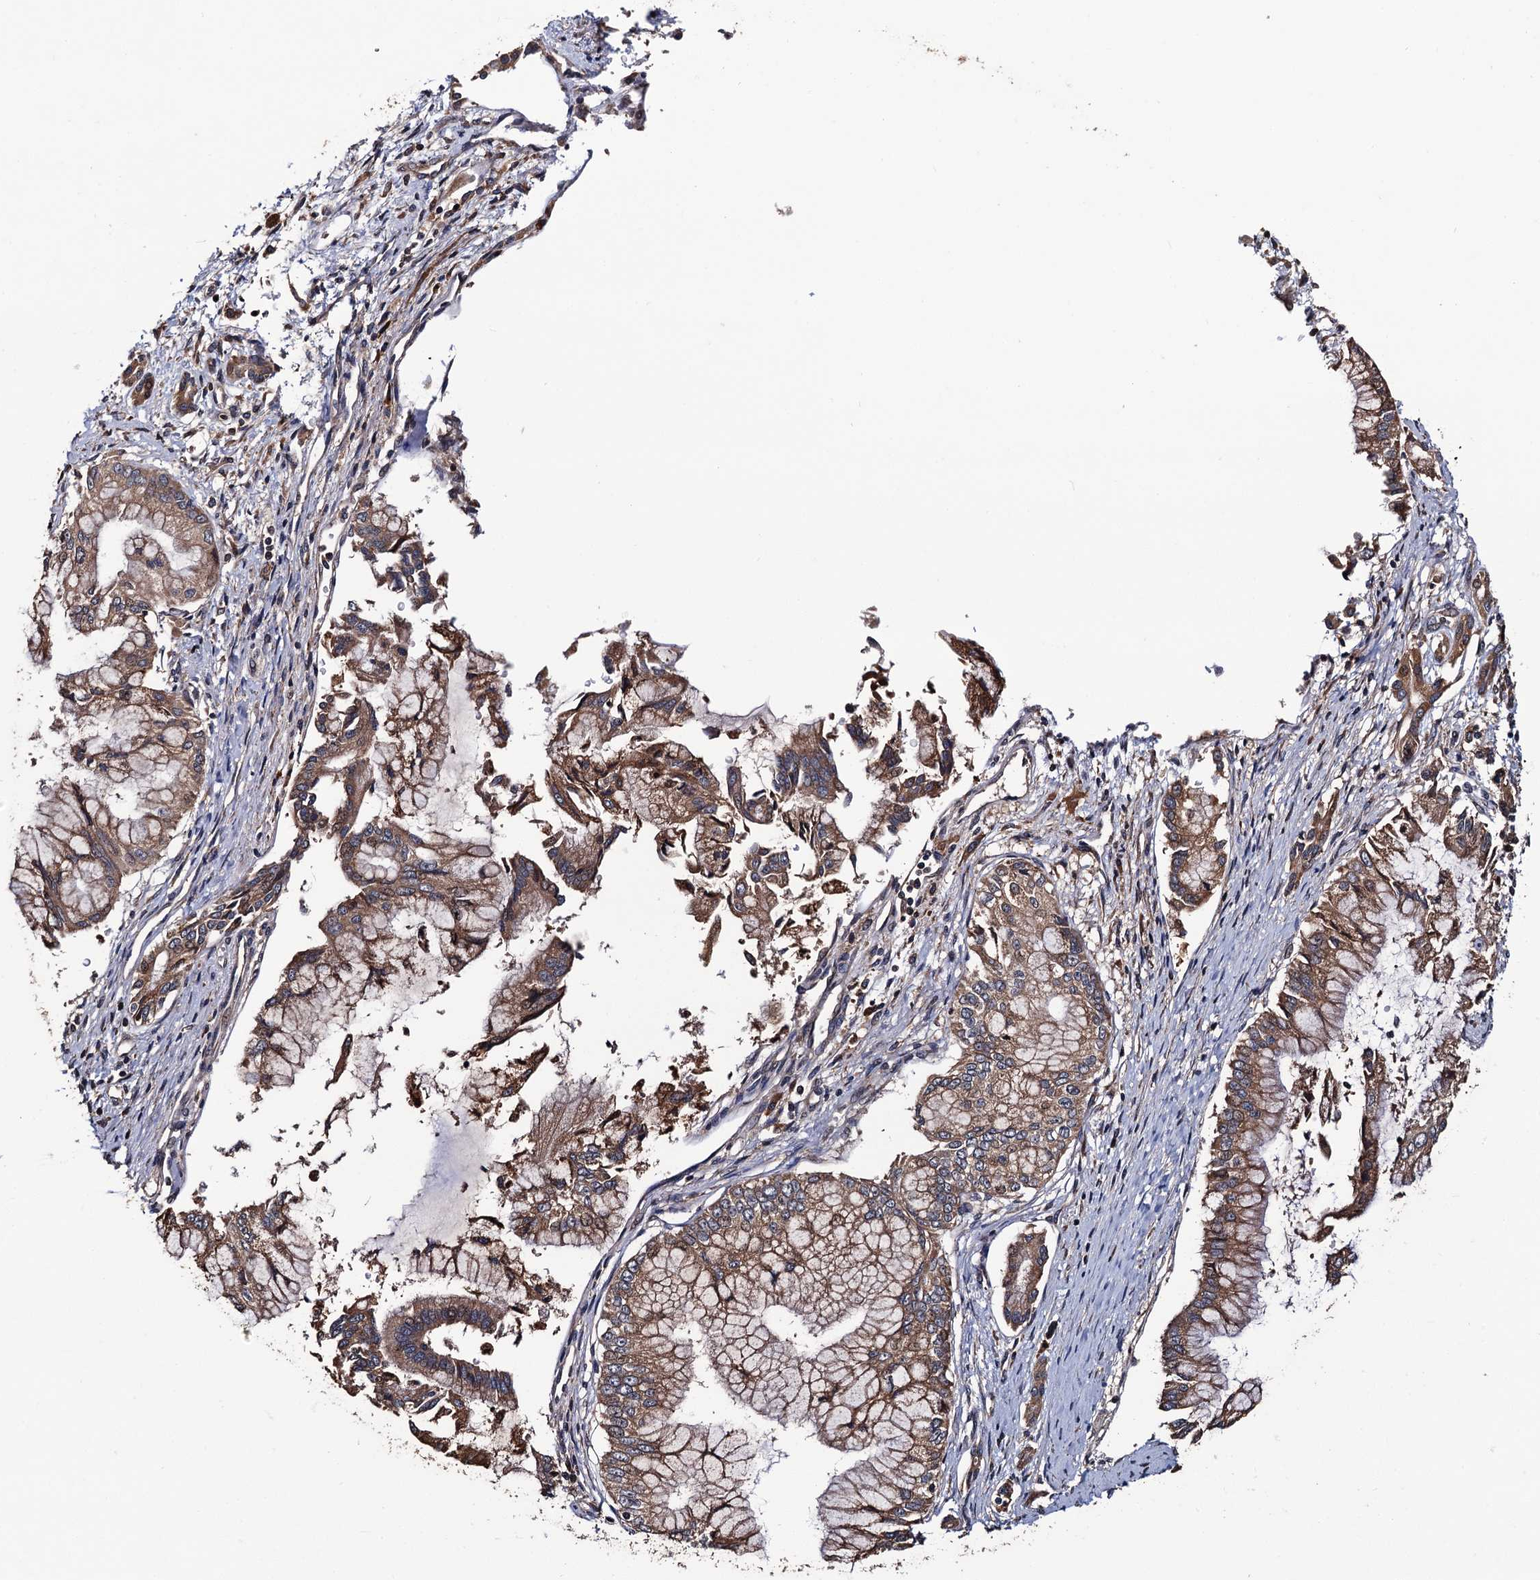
{"staining": {"intensity": "moderate", "quantity": ">75%", "location": "cytoplasmic/membranous"}, "tissue": "pancreatic cancer", "cell_type": "Tumor cells", "image_type": "cancer", "snomed": [{"axis": "morphology", "description": "Adenocarcinoma, NOS"}, {"axis": "topography", "description": "Pancreas"}], "caption": "Moderate cytoplasmic/membranous protein staining is appreciated in approximately >75% of tumor cells in pancreatic cancer (adenocarcinoma). (Brightfield microscopy of DAB IHC at high magnification).", "gene": "RGS11", "patient": {"sex": "male", "age": 46}}